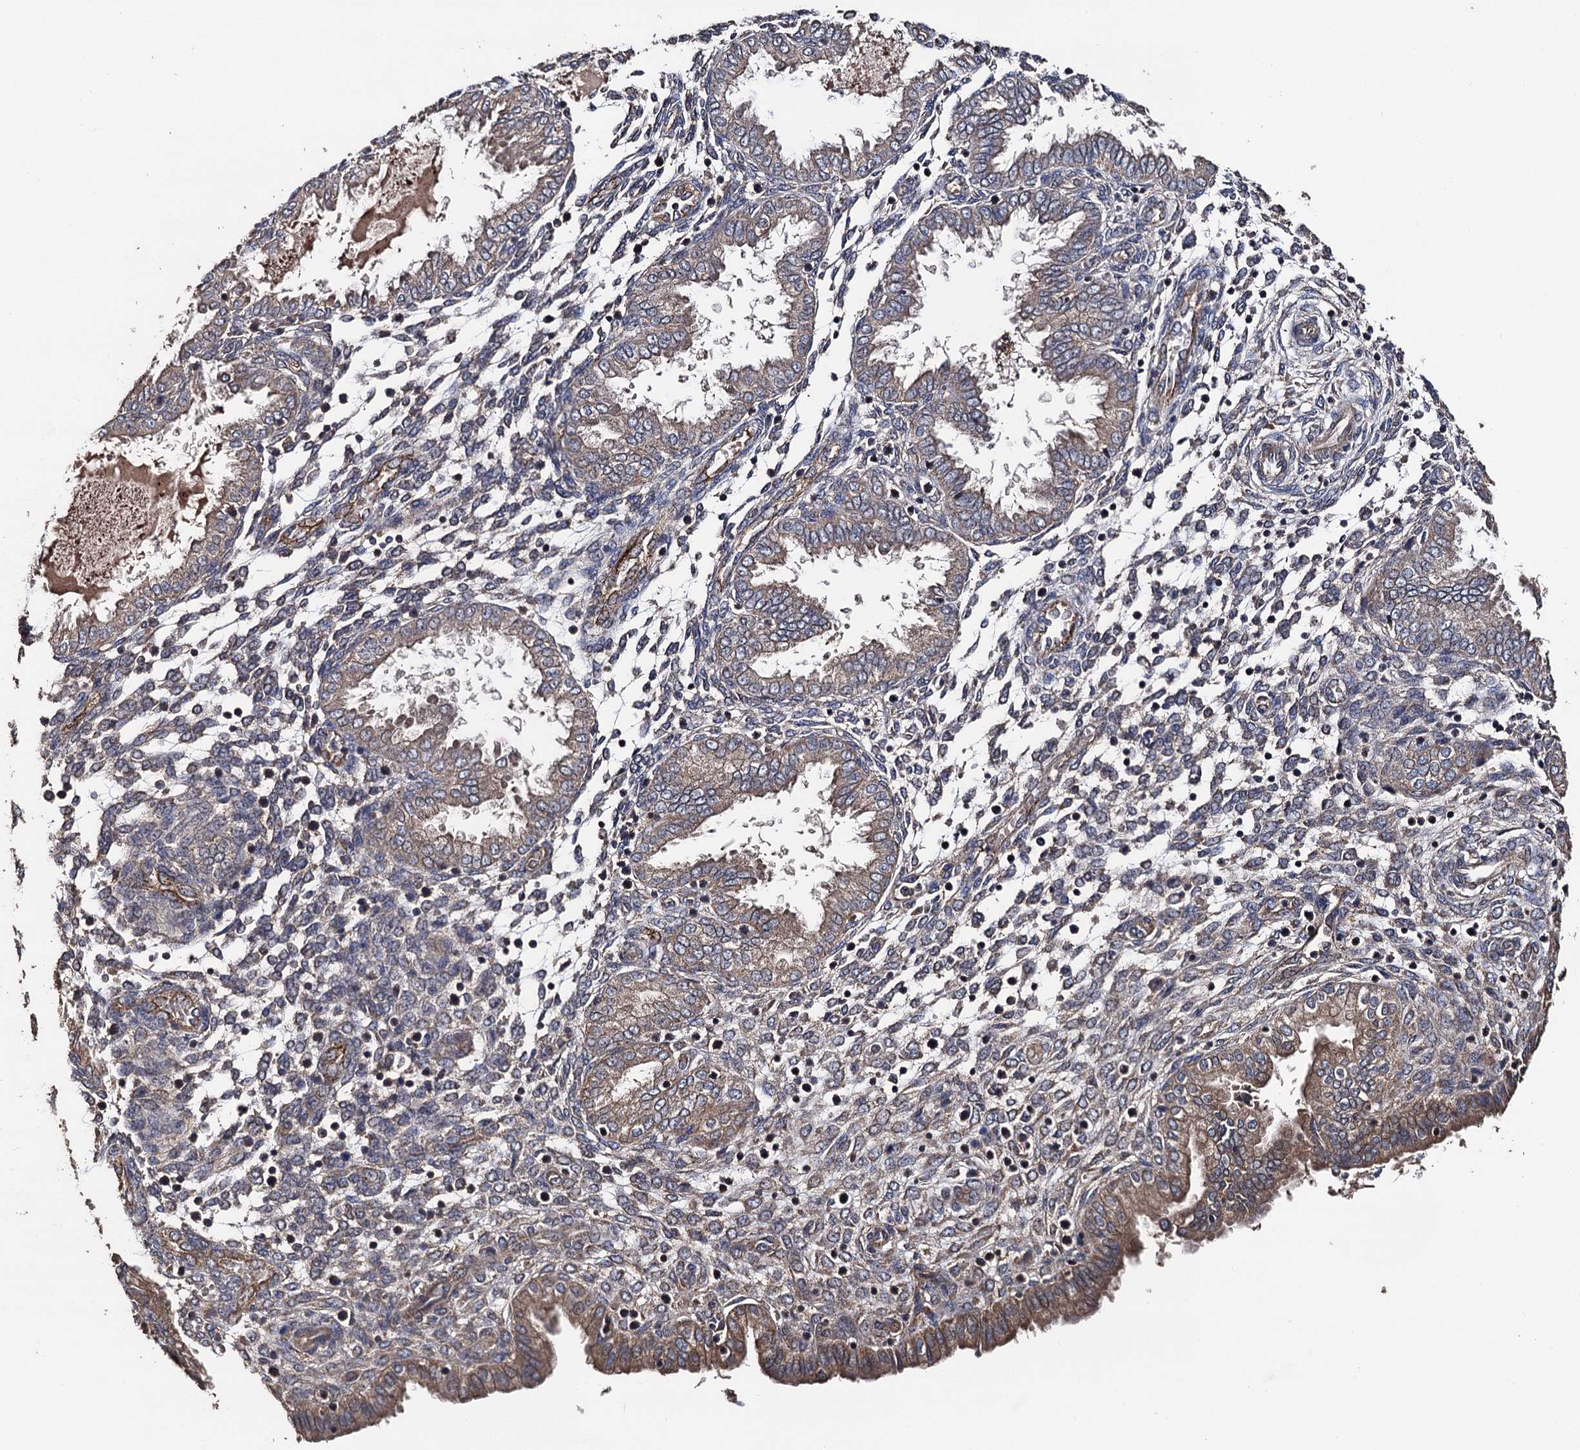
{"staining": {"intensity": "moderate", "quantity": "25%-75%", "location": "cytoplasmic/membranous"}, "tissue": "endometrium", "cell_type": "Cells in endometrial stroma", "image_type": "normal", "snomed": [{"axis": "morphology", "description": "Normal tissue, NOS"}, {"axis": "topography", "description": "Endometrium"}], "caption": "Endometrium stained for a protein exhibits moderate cytoplasmic/membranous positivity in cells in endometrial stroma. (Stains: DAB in brown, nuclei in blue, Microscopy: brightfield microscopy at high magnification).", "gene": "PPTC7", "patient": {"sex": "female", "age": 33}}